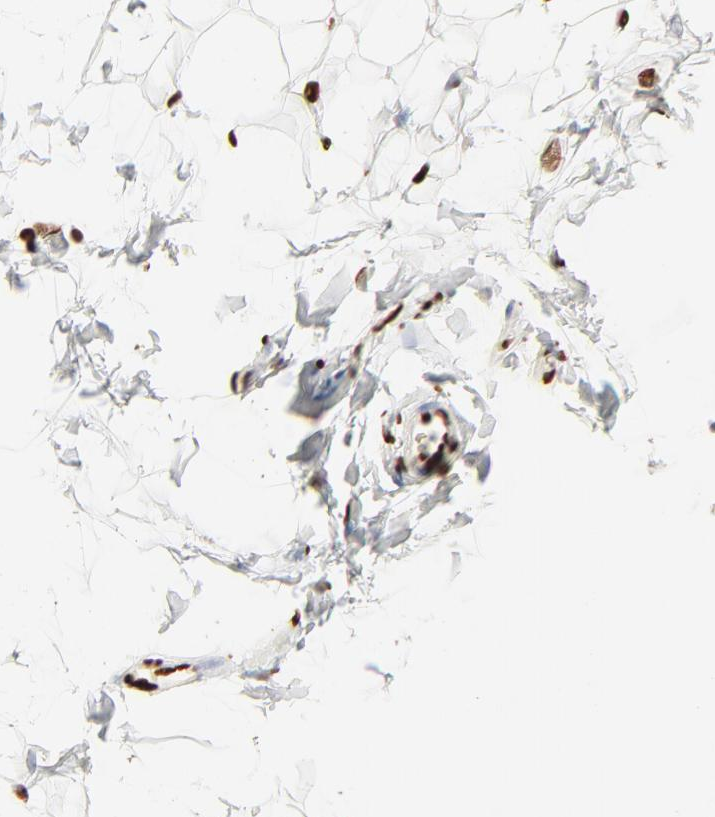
{"staining": {"intensity": "strong", "quantity": "<25%", "location": "nuclear"}, "tissue": "adipose tissue", "cell_type": "Adipocytes", "image_type": "normal", "snomed": [{"axis": "morphology", "description": "Normal tissue, NOS"}, {"axis": "topography", "description": "Soft tissue"}], "caption": "Adipose tissue stained for a protein shows strong nuclear positivity in adipocytes.", "gene": "HMGB1", "patient": {"sex": "male", "age": 26}}